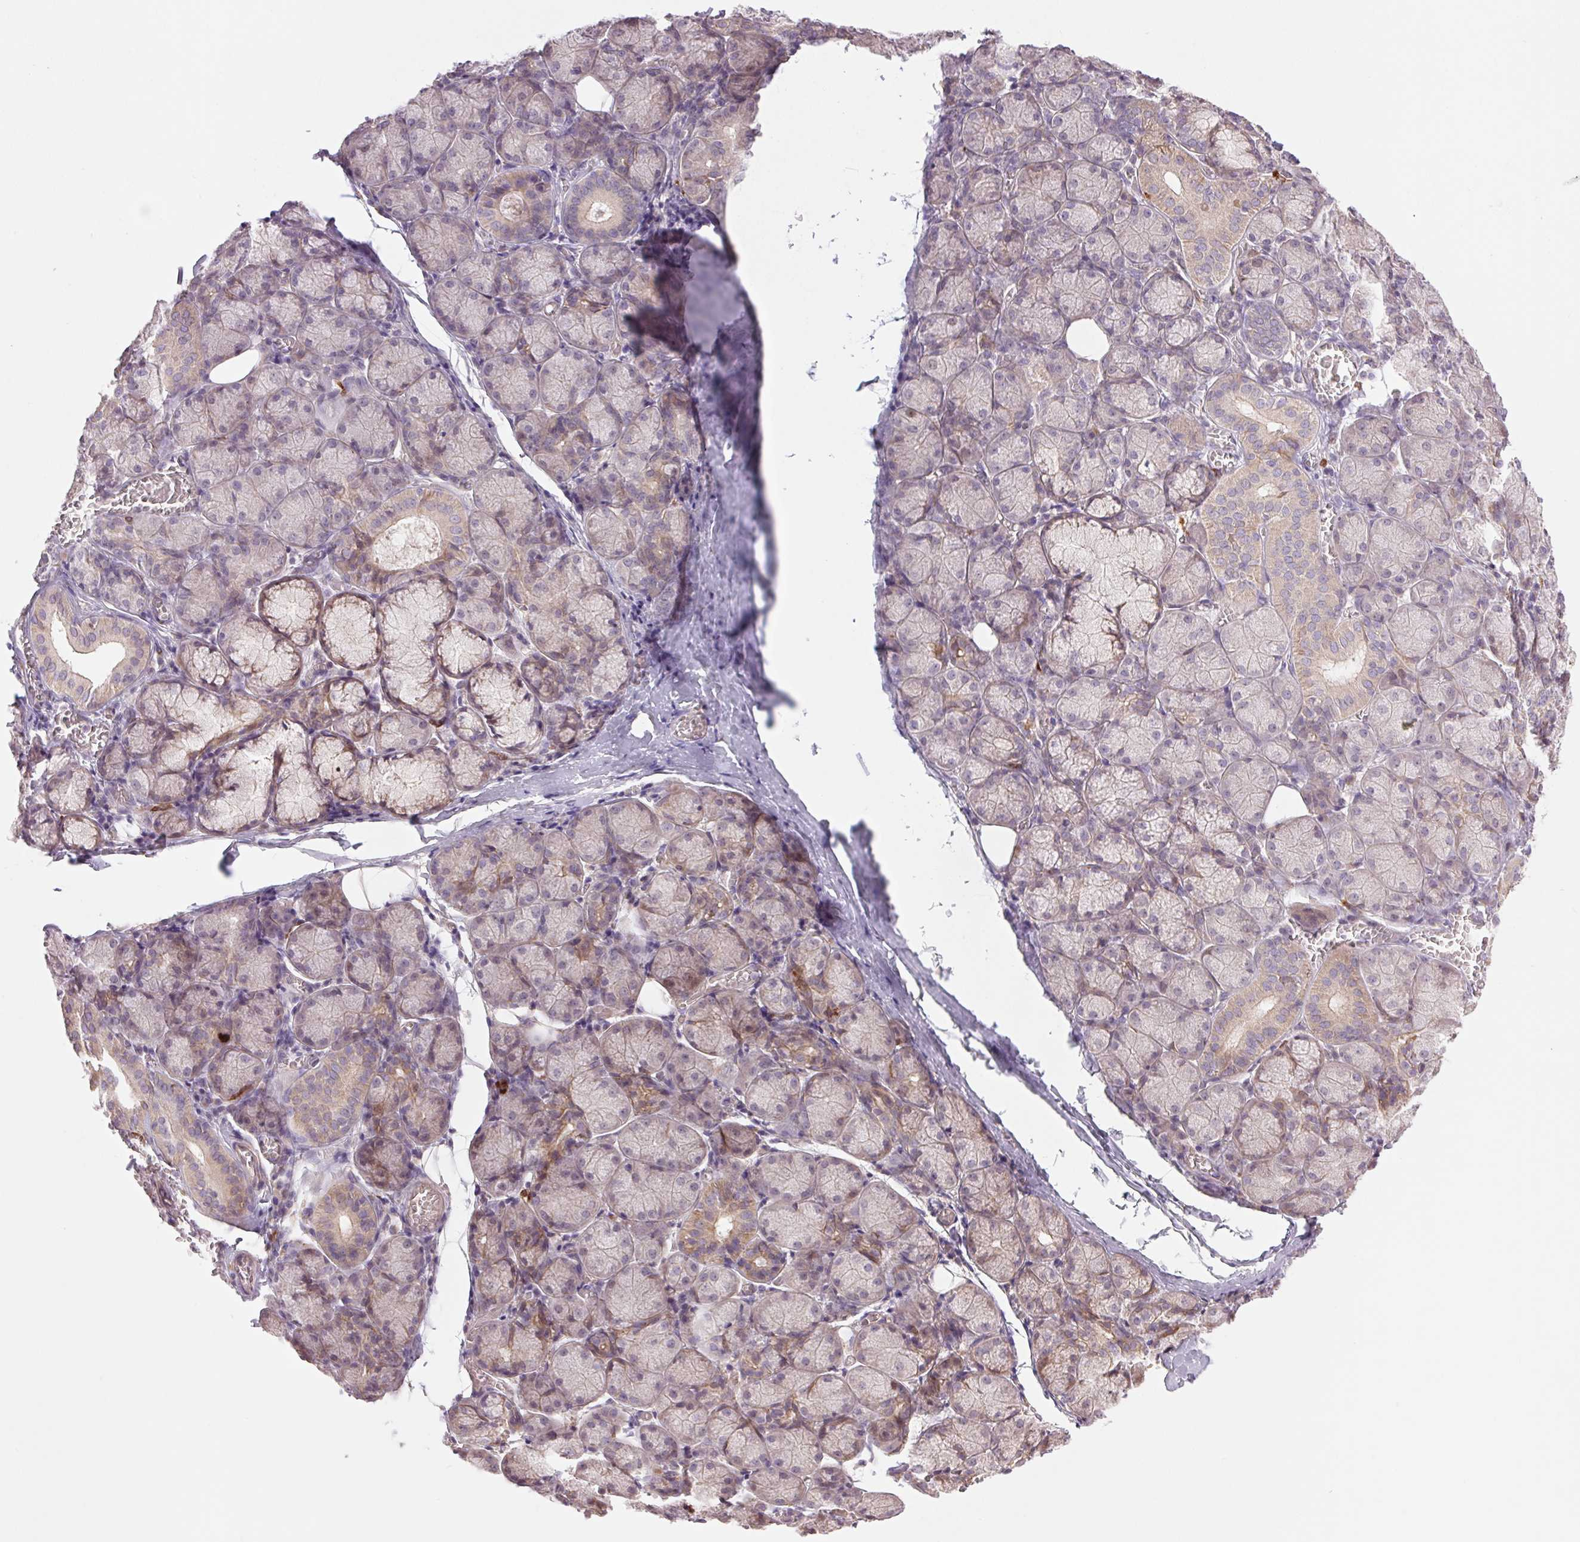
{"staining": {"intensity": "weak", "quantity": "<25%", "location": "cytoplasmic/membranous"}, "tissue": "salivary gland", "cell_type": "Glandular cells", "image_type": "normal", "snomed": [{"axis": "morphology", "description": "Normal tissue, NOS"}, {"axis": "topography", "description": "Salivary gland"}], "caption": "DAB (3,3'-diaminobenzidine) immunohistochemical staining of normal salivary gland reveals no significant positivity in glandular cells. The staining is performed using DAB (3,3'-diaminobenzidine) brown chromogen with nuclei counter-stained in using hematoxylin.", "gene": "METTL17", "patient": {"sex": "female", "age": 24}}